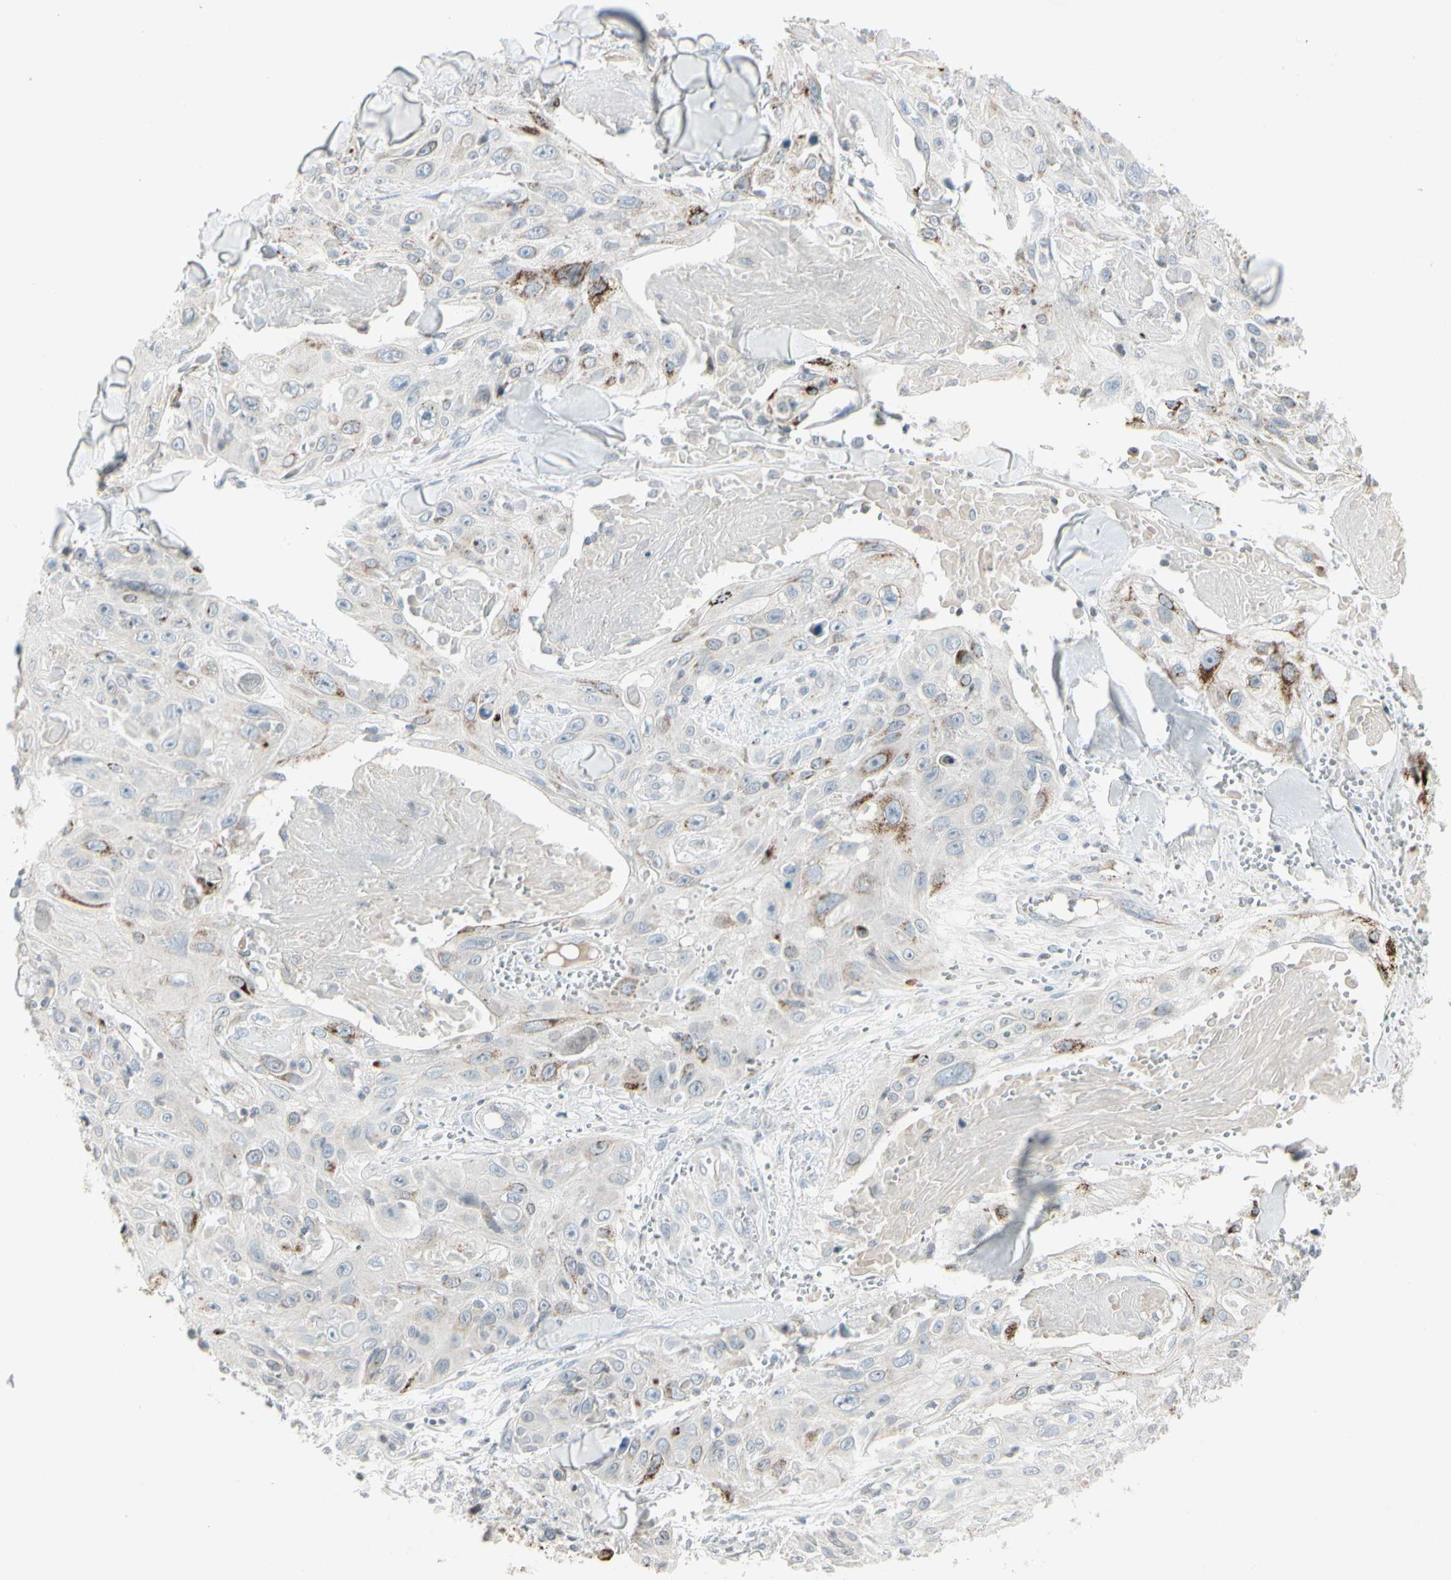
{"staining": {"intensity": "moderate", "quantity": "<25%", "location": "cytoplasmic/membranous"}, "tissue": "skin cancer", "cell_type": "Tumor cells", "image_type": "cancer", "snomed": [{"axis": "morphology", "description": "Squamous cell carcinoma, NOS"}, {"axis": "topography", "description": "Skin"}], "caption": "The image reveals a brown stain indicating the presence of a protein in the cytoplasmic/membranous of tumor cells in skin cancer. The protein of interest is stained brown, and the nuclei are stained in blue (DAB IHC with brightfield microscopy, high magnification).", "gene": "ARG2", "patient": {"sex": "male", "age": 86}}